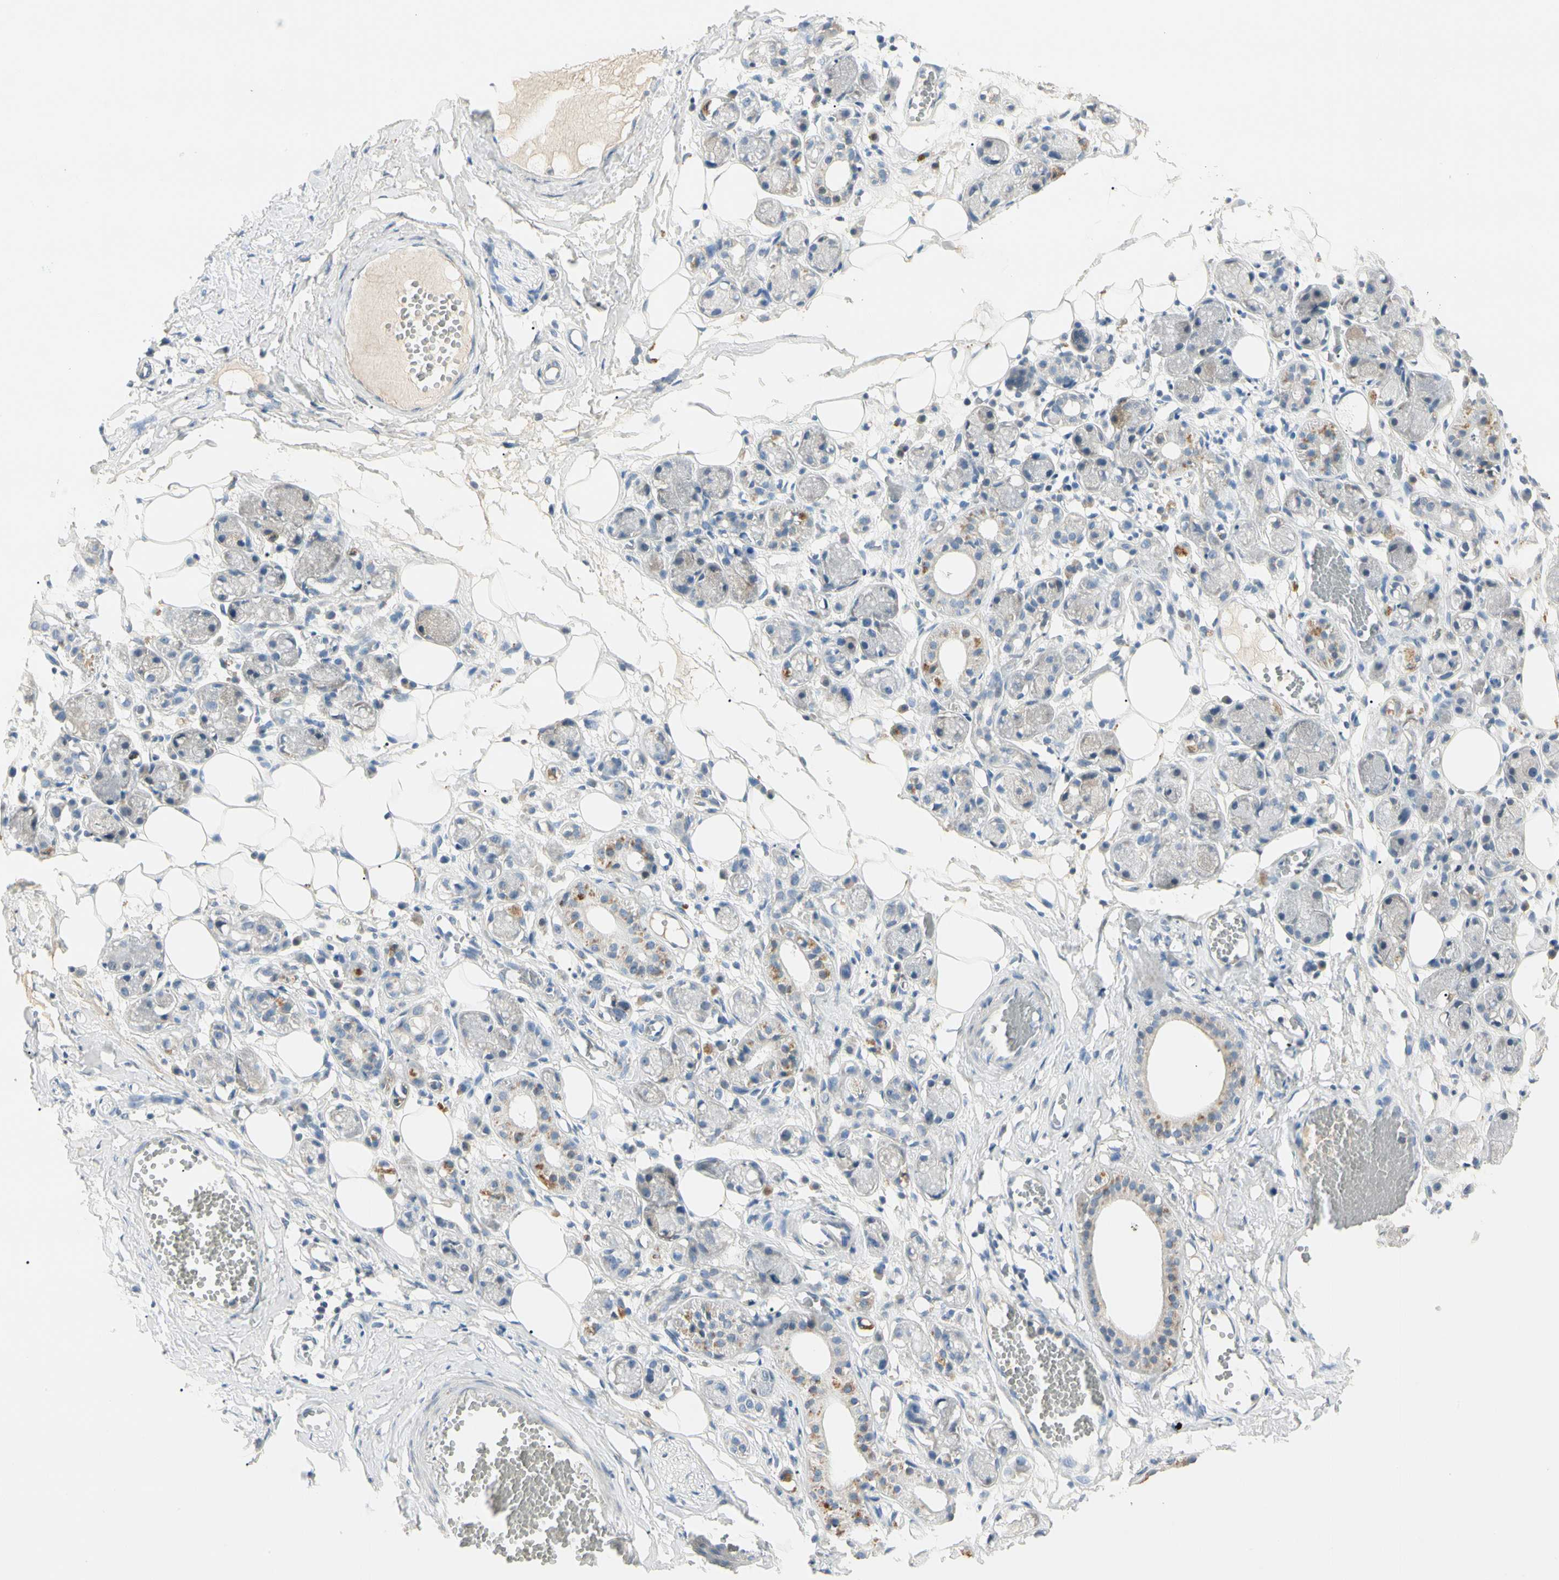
{"staining": {"intensity": "negative", "quantity": "none", "location": "none"}, "tissue": "adipose tissue", "cell_type": "Adipocytes", "image_type": "normal", "snomed": [{"axis": "morphology", "description": "Normal tissue, NOS"}, {"axis": "morphology", "description": "Inflammation, NOS"}, {"axis": "topography", "description": "Vascular tissue"}, {"axis": "topography", "description": "Salivary gland"}], "caption": "Protein analysis of normal adipose tissue reveals no significant staining in adipocytes. (DAB immunohistochemistry (IHC), high magnification).", "gene": "PRSS21", "patient": {"sex": "female", "age": 75}}